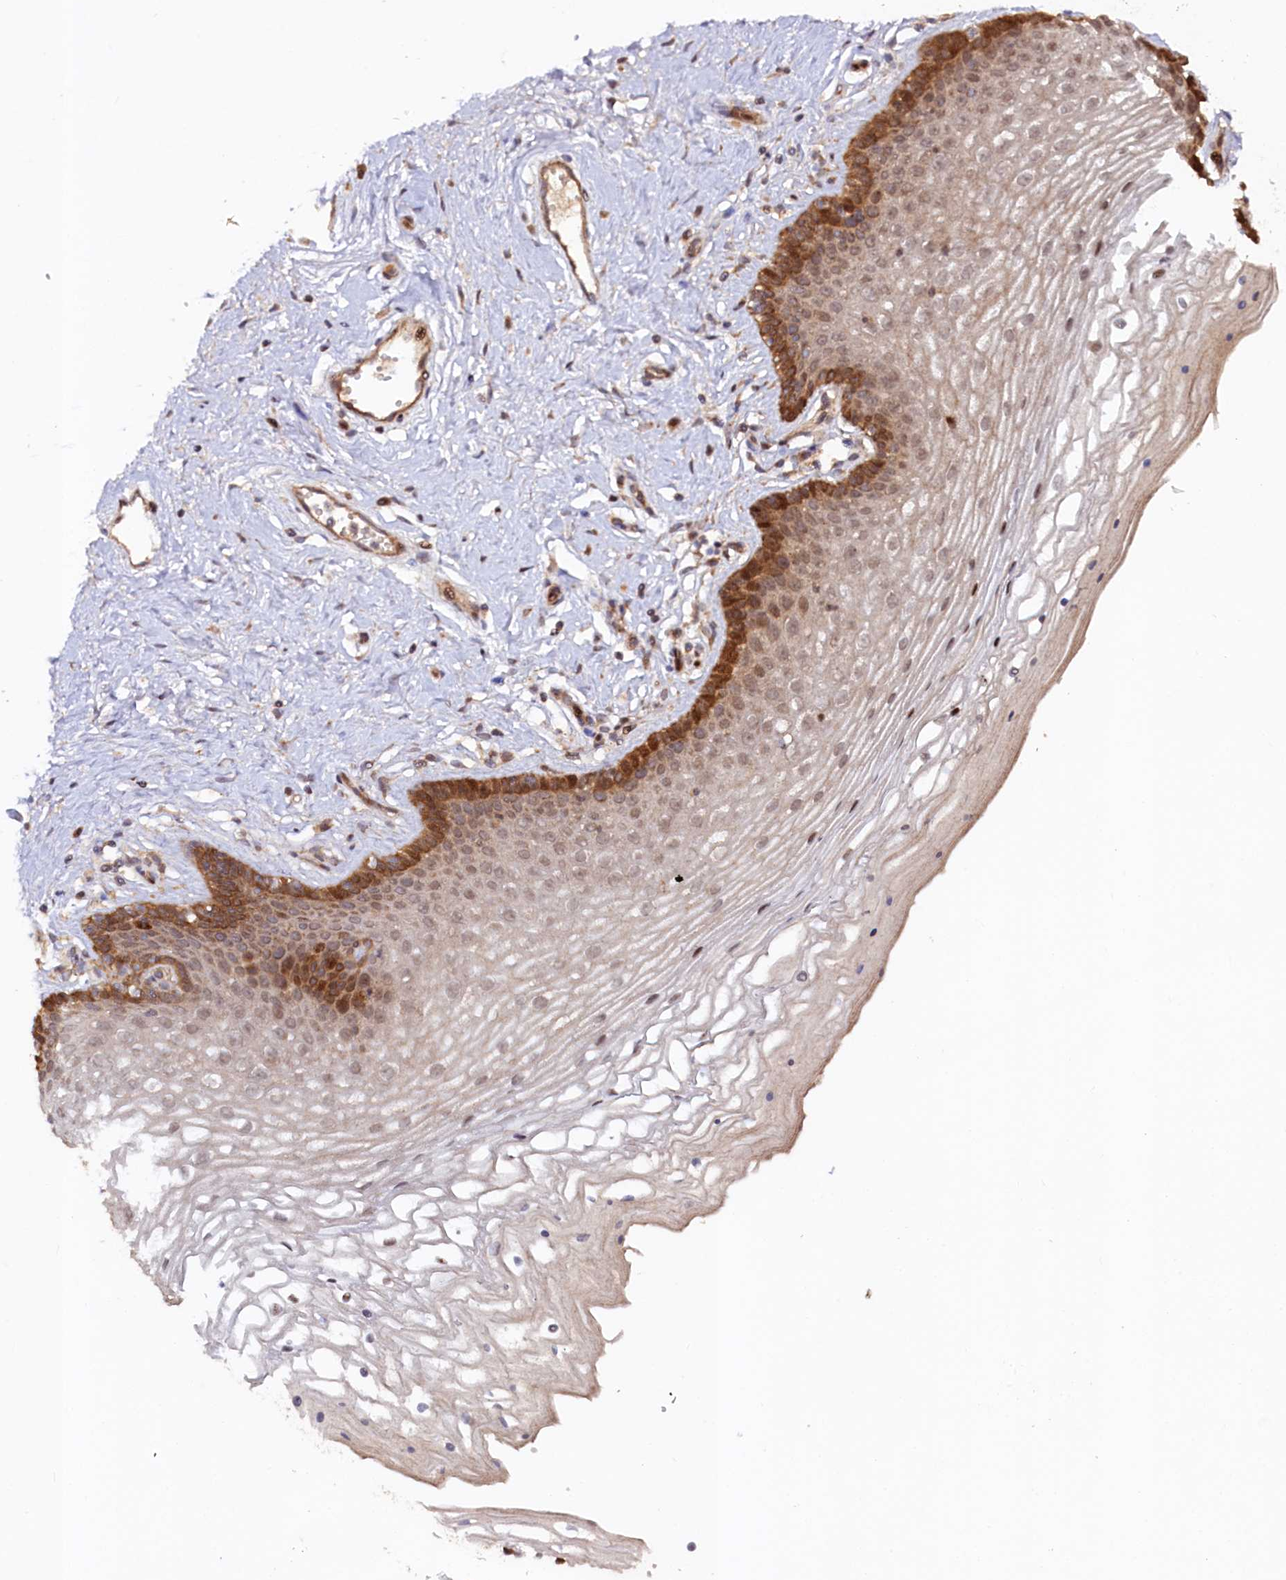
{"staining": {"intensity": "strong", "quantity": "<25%", "location": "cytoplasmic/membranous,nuclear"}, "tissue": "vagina", "cell_type": "Squamous epithelial cells", "image_type": "normal", "snomed": [{"axis": "morphology", "description": "Normal tissue, NOS"}, {"axis": "topography", "description": "Vagina"}], "caption": "Immunohistochemistry (IHC) histopathology image of normal vagina: human vagina stained using immunohistochemistry displays medium levels of strong protein expression localized specifically in the cytoplasmic/membranous,nuclear of squamous epithelial cells, appearing as a cytoplasmic/membranous,nuclear brown color.", "gene": "NEDD1", "patient": {"sex": "female", "age": 46}}